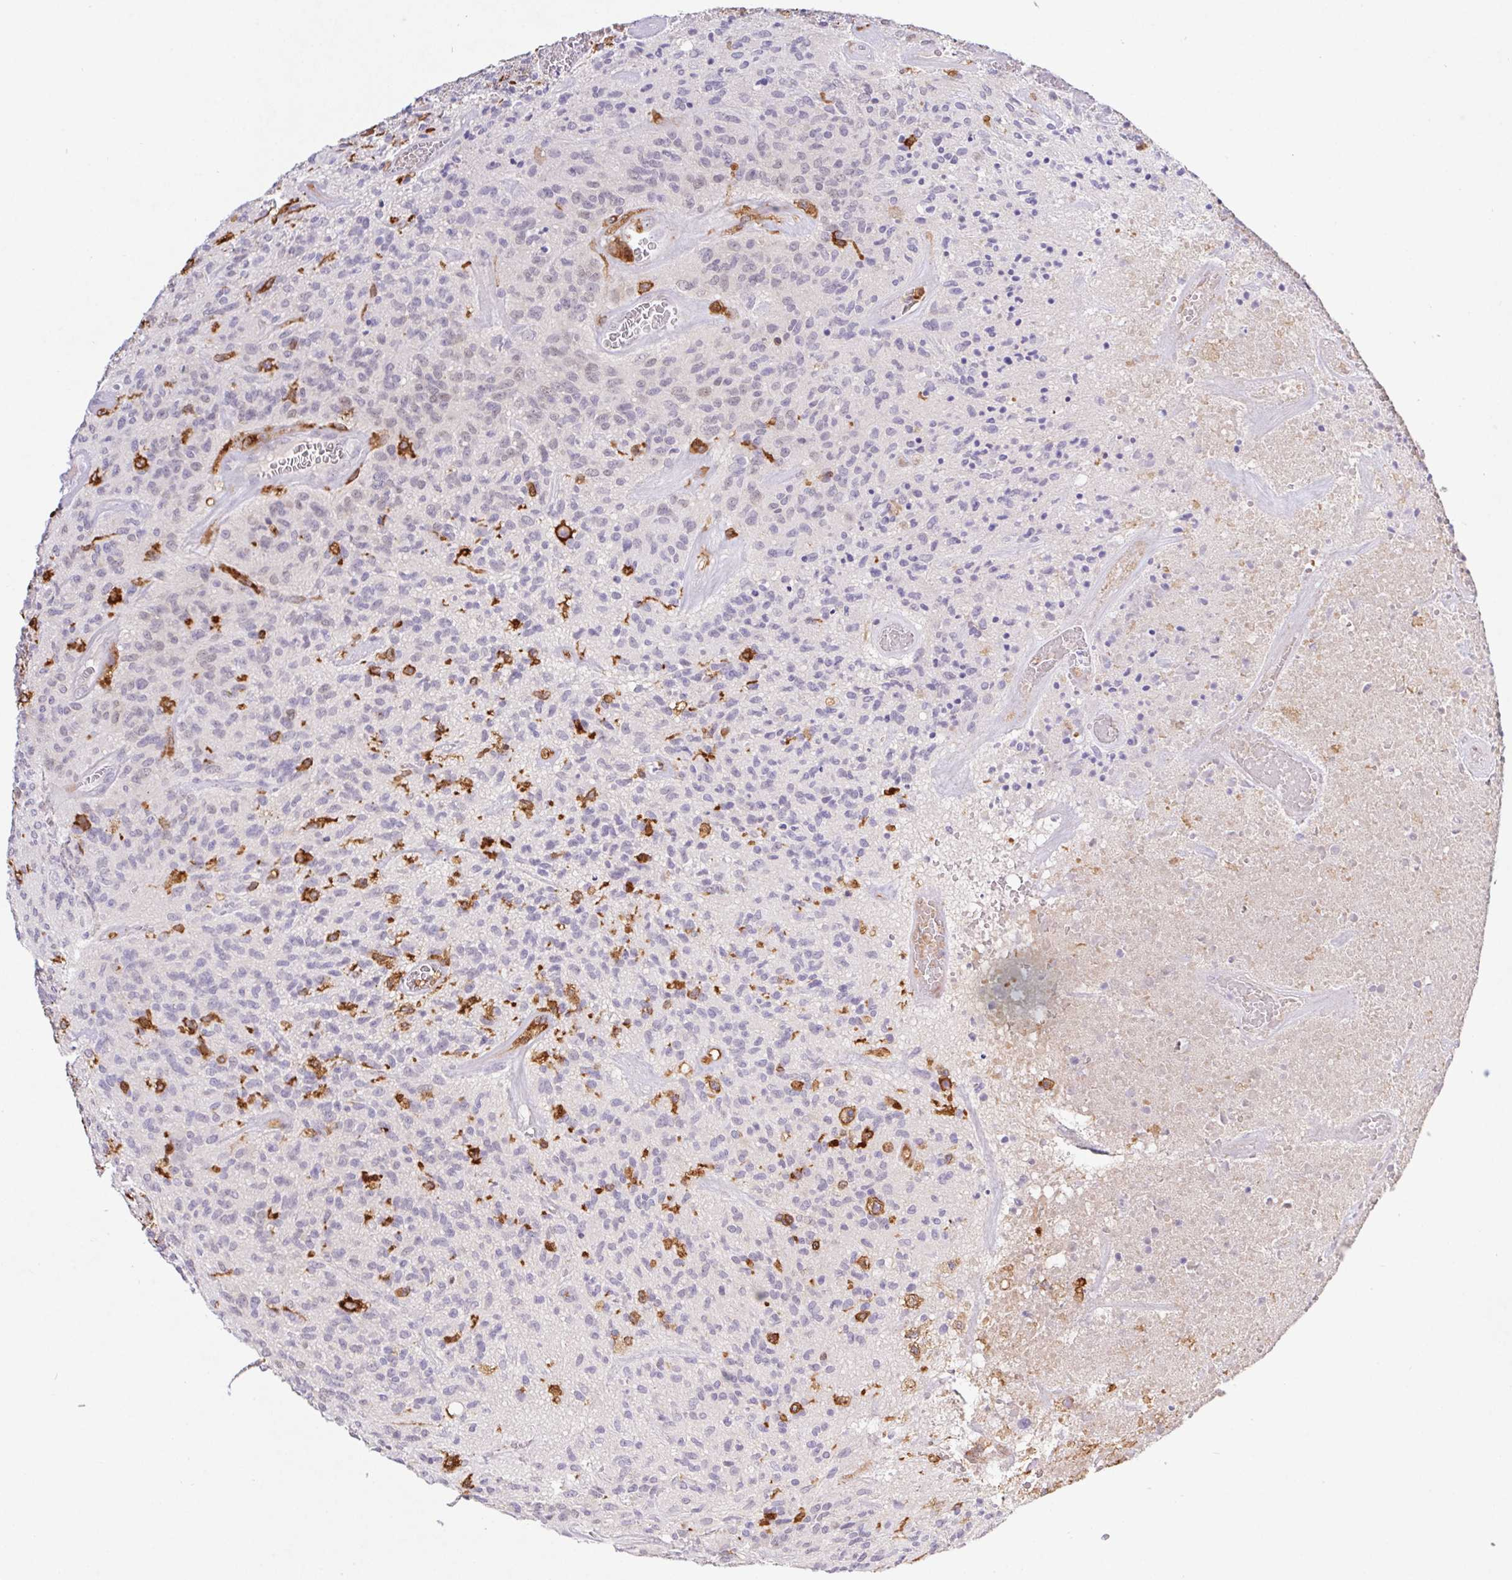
{"staining": {"intensity": "negative", "quantity": "none", "location": "none"}, "tissue": "glioma", "cell_type": "Tumor cells", "image_type": "cancer", "snomed": [{"axis": "morphology", "description": "Glioma, malignant, High grade"}, {"axis": "topography", "description": "Brain"}], "caption": "Protein analysis of high-grade glioma (malignant) demonstrates no significant staining in tumor cells.", "gene": "APBB1IP", "patient": {"sex": "male", "age": 76}}